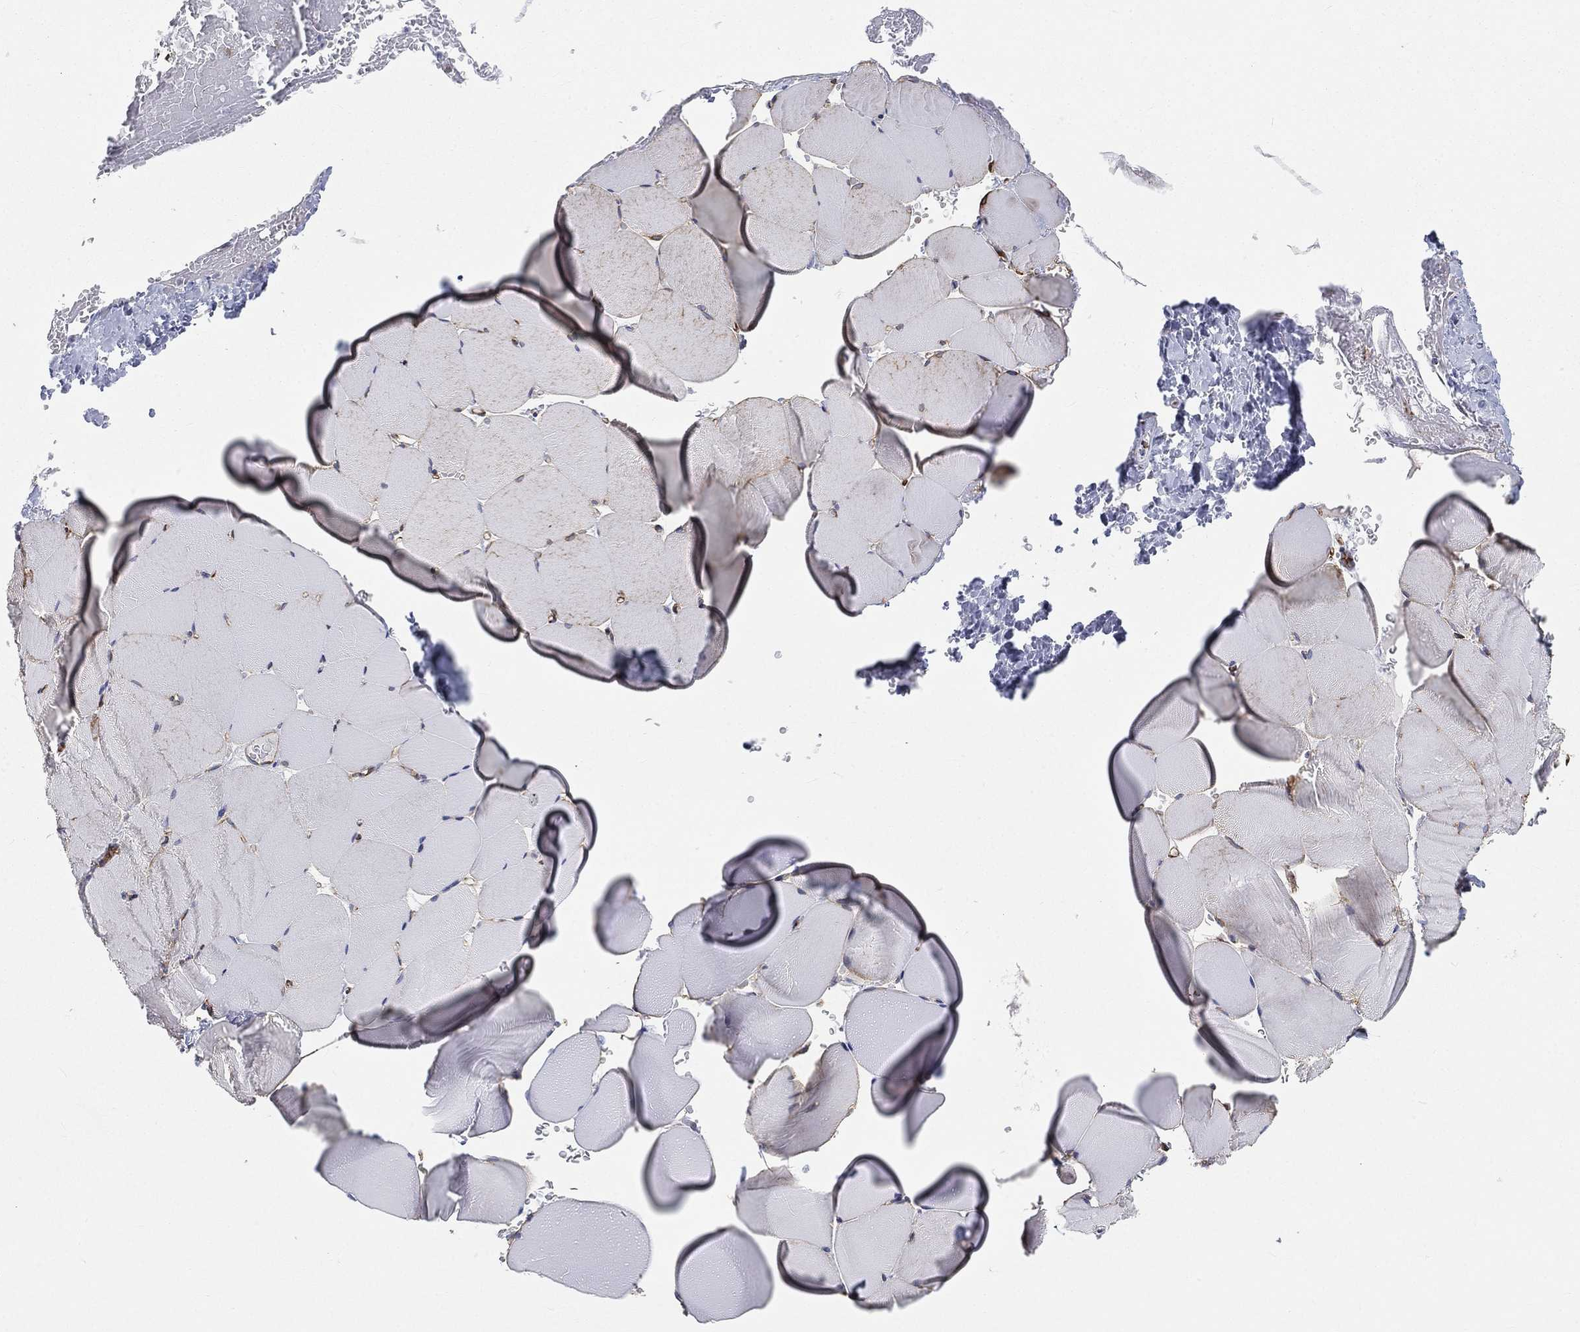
{"staining": {"intensity": "negative", "quantity": "none", "location": "none"}, "tissue": "skeletal muscle", "cell_type": "Myocytes", "image_type": "normal", "snomed": [{"axis": "morphology", "description": "Normal tissue, NOS"}, {"axis": "topography", "description": "Skeletal muscle"}], "caption": "High magnification brightfield microscopy of benign skeletal muscle stained with DAB (brown) and counterstained with hematoxylin (blue): myocytes show no significant expression. (DAB immunohistochemistry, high magnification).", "gene": "TMEM25", "patient": {"sex": "female", "age": 37}}